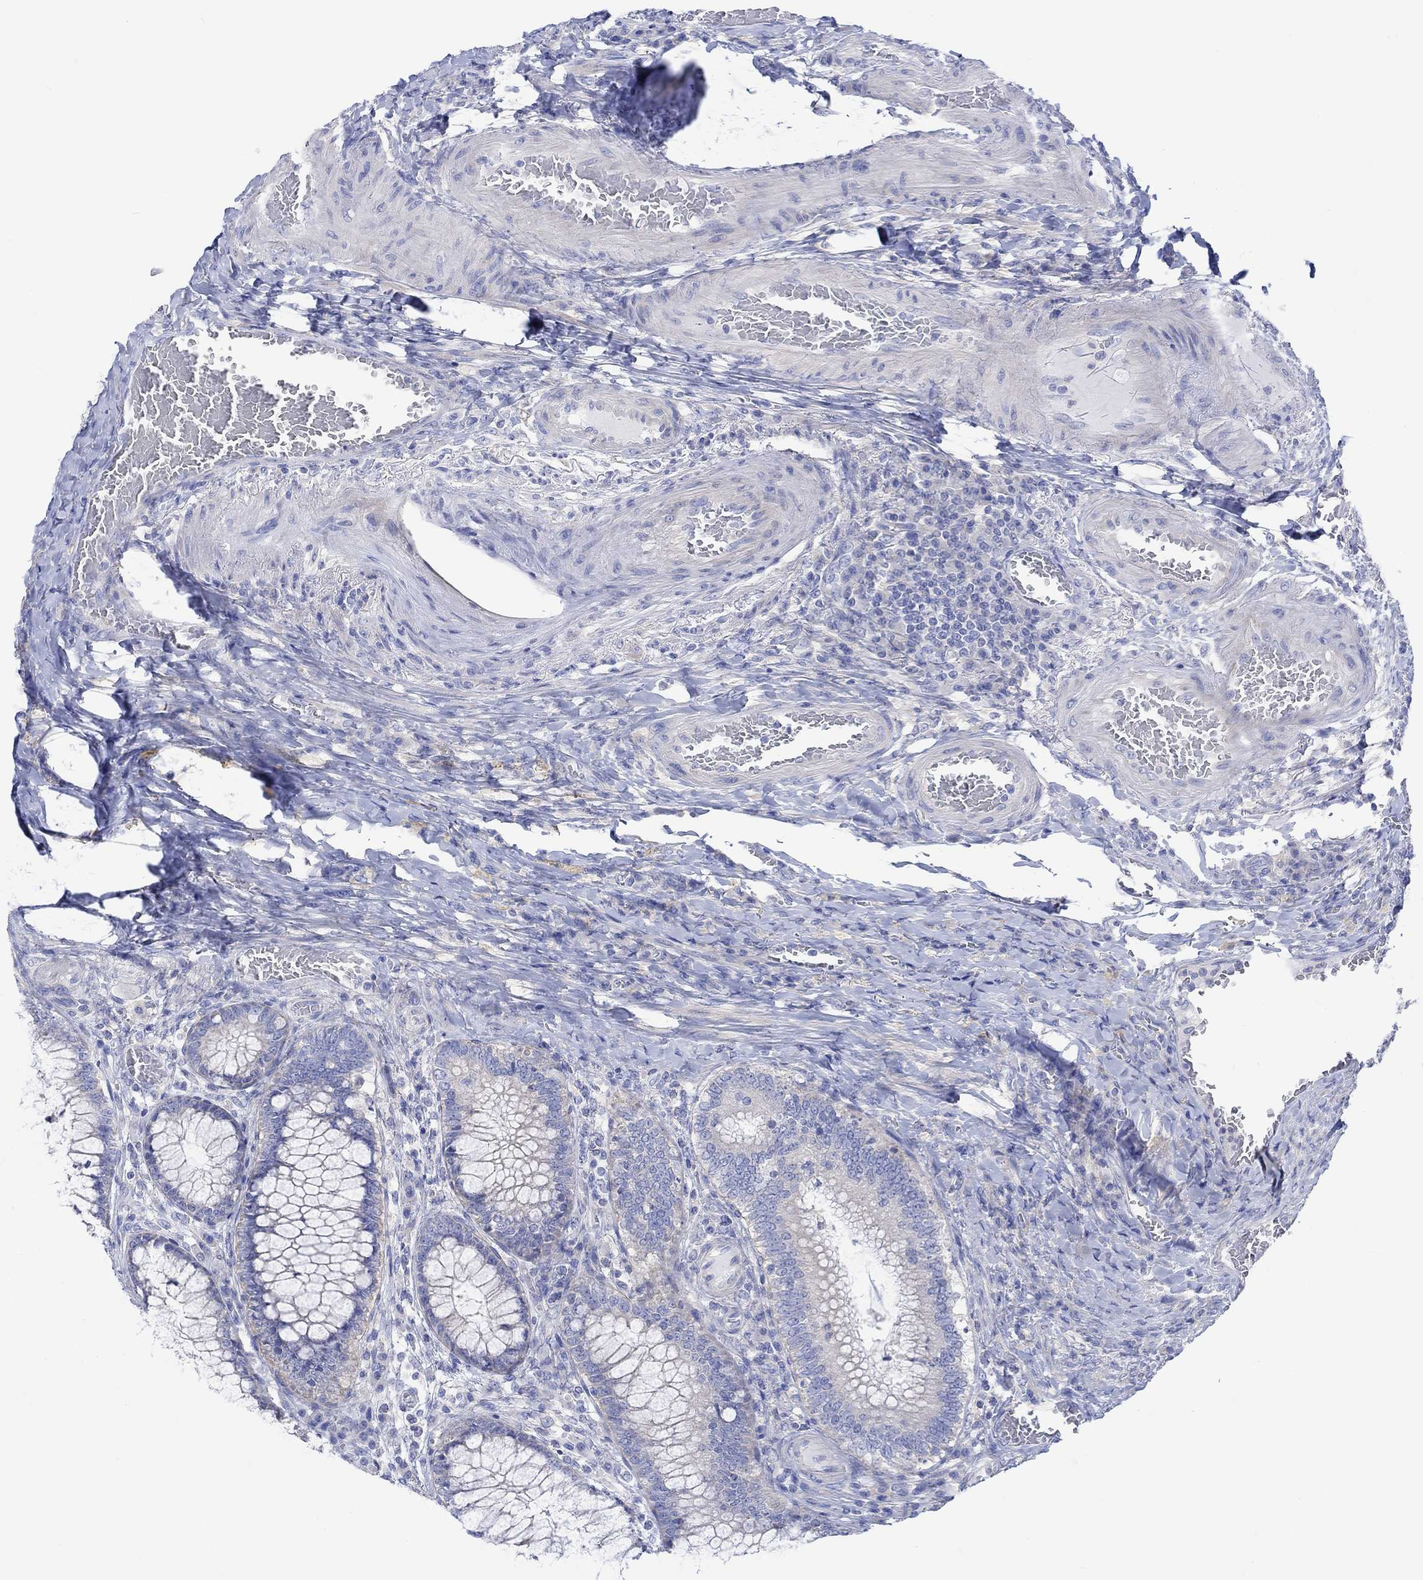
{"staining": {"intensity": "negative", "quantity": "none", "location": "none"}, "tissue": "colorectal cancer", "cell_type": "Tumor cells", "image_type": "cancer", "snomed": [{"axis": "morphology", "description": "Adenocarcinoma, NOS"}, {"axis": "topography", "description": "Colon"}], "caption": "Tumor cells show no significant protein positivity in colorectal cancer (adenocarcinoma). (DAB immunohistochemistry with hematoxylin counter stain).", "gene": "REEP6", "patient": {"sex": "female", "age": 86}}